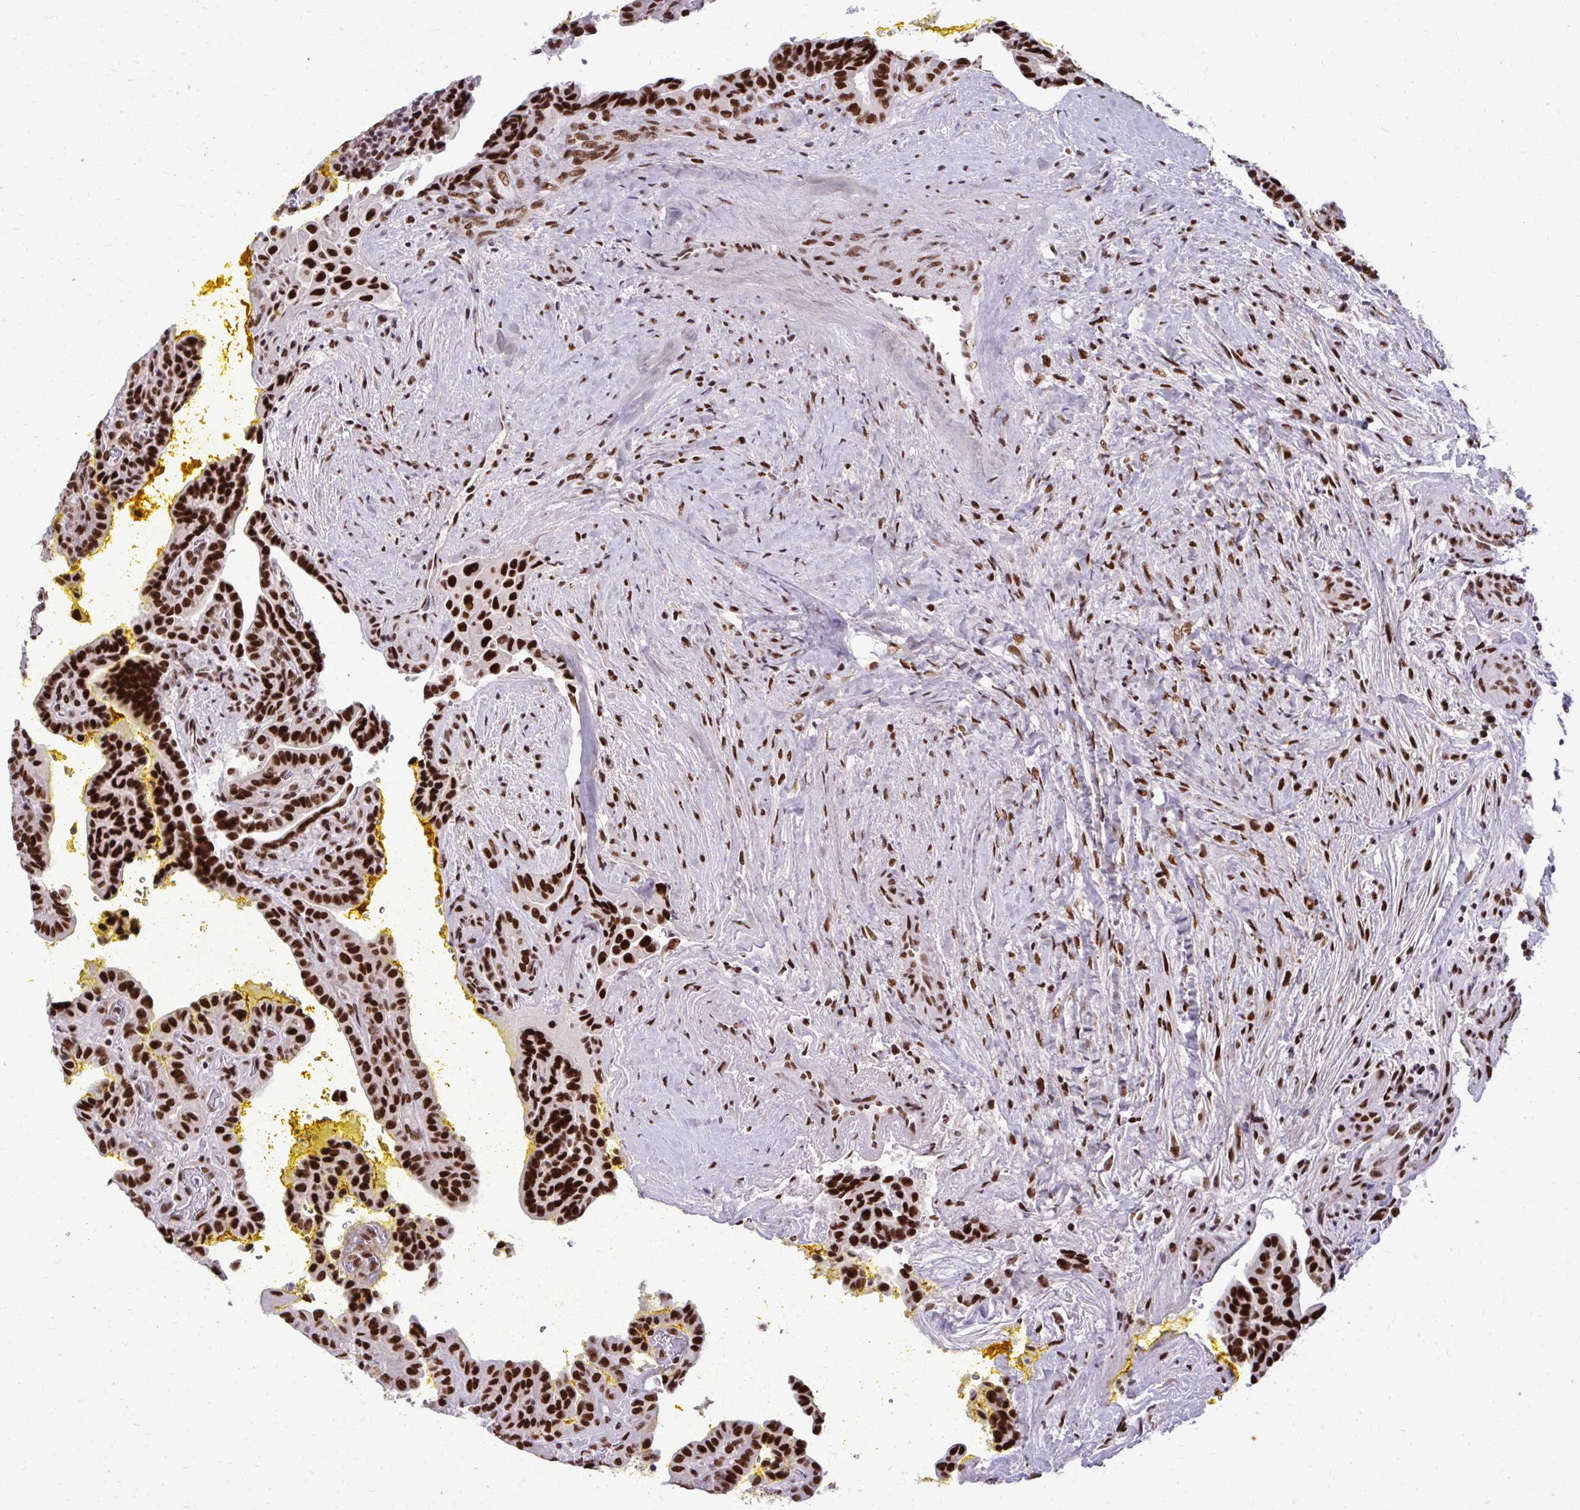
{"staining": {"intensity": "strong", "quantity": ">75%", "location": "nuclear"}, "tissue": "thyroid cancer", "cell_type": "Tumor cells", "image_type": "cancer", "snomed": [{"axis": "morphology", "description": "Papillary adenocarcinoma, NOS"}, {"axis": "topography", "description": "Thyroid gland"}], "caption": "Protein expression analysis of thyroid papillary adenocarcinoma shows strong nuclear expression in approximately >75% of tumor cells. The staining is performed using DAB brown chromogen to label protein expression. The nuclei are counter-stained blue using hematoxylin.", "gene": "CDYL", "patient": {"sex": "male", "age": 87}}